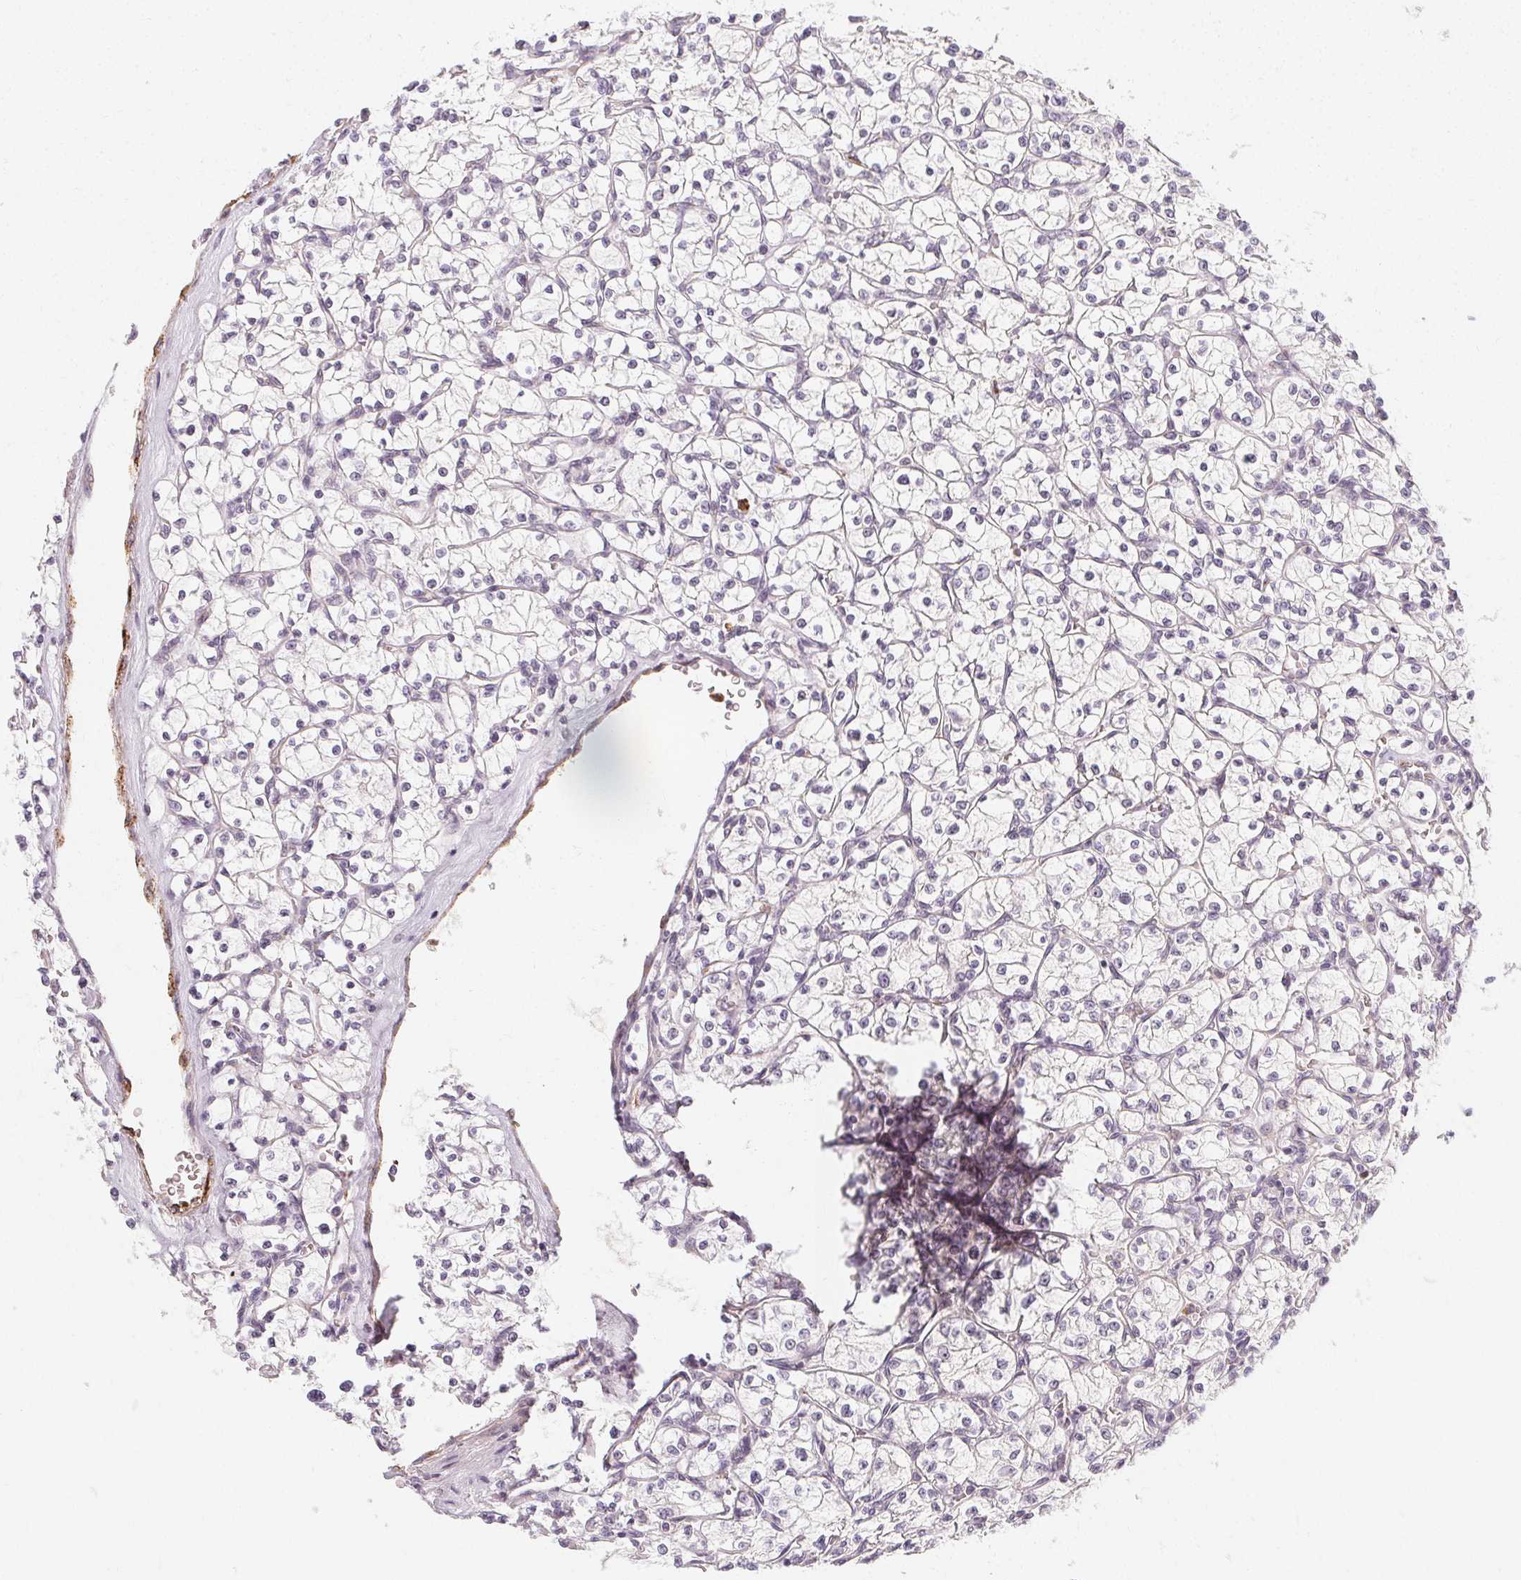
{"staining": {"intensity": "negative", "quantity": "none", "location": "none"}, "tissue": "renal cancer", "cell_type": "Tumor cells", "image_type": "cancer", "snomed": [{"axis": "morphology", "description": "Adenocarcinoma, NOS"}, {"axis": "topography", "description": "Kidney"}], "caption": "IHC histopathology image of human renal cancer (adenocarcinoma) stained for a protein (brown), which exhibits no expression in tumor cells. (DAB IHC, high magnification).", "gene": "CLCNKB", "patient": {"sex": "female", "age": 64}}